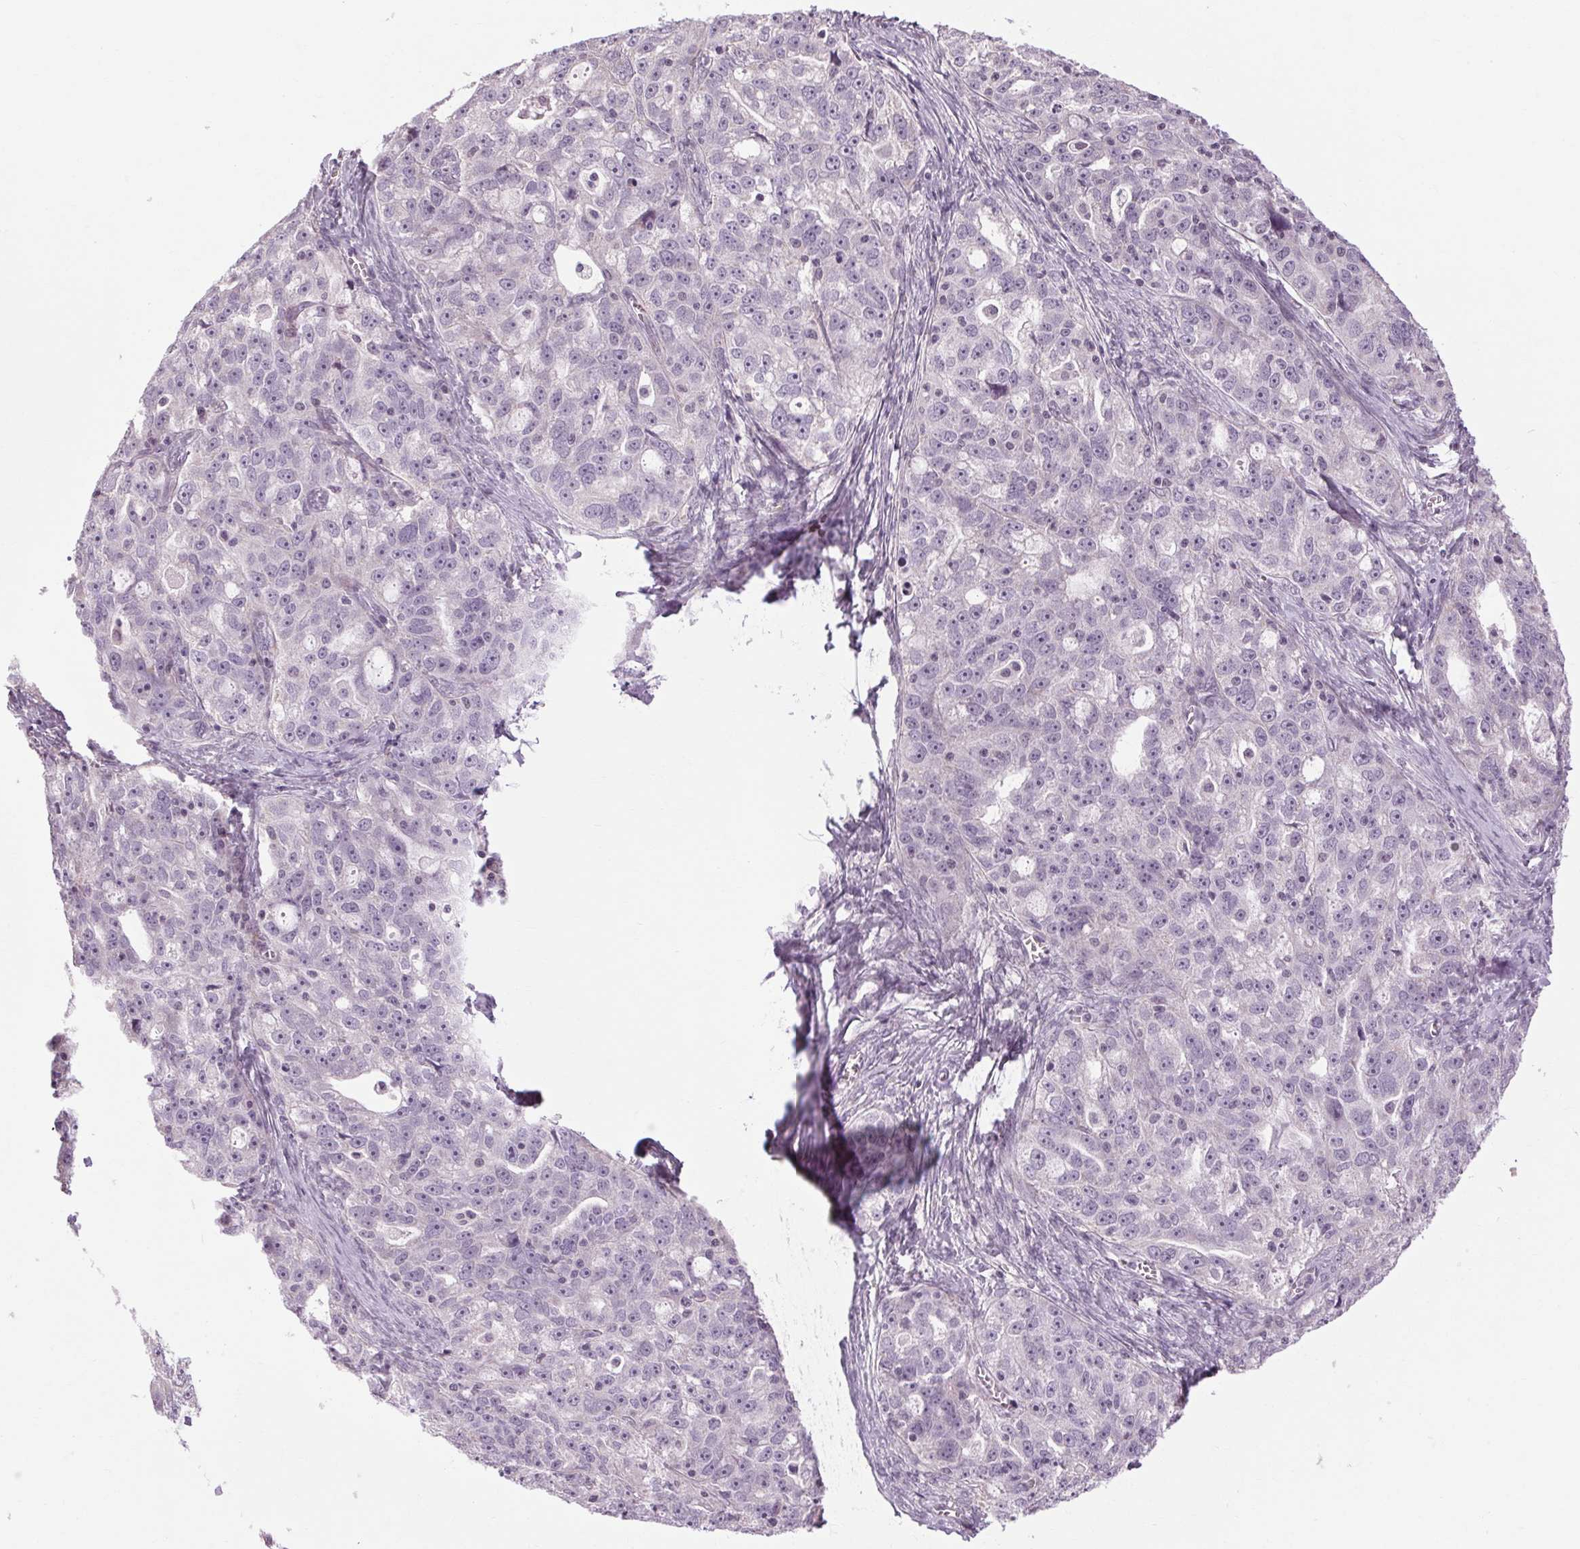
{"staining": {"intensity": "negative", "quantity": "none", "location": "none"}, "tissue": "ovarian cancer", "cell_type": "Tumor cells", "image_type": "cancer", "snomed": [{"axis": "morphology", "description": "Cystadenocarcinoma, serous, NOS"}, {"axis": "topography", "description": "Ovary"}], "caption": "Immunohistochemistry (IHC) photomicrograph of human ovarian cancer stained for a protein (brown), which reveals no expression in tumor cells. (DAB immunohistochemistry (IHC) with hematoxylin counter stain).", "gene": "KLHL40", "patient": {"sex": "female", "age": 51}}